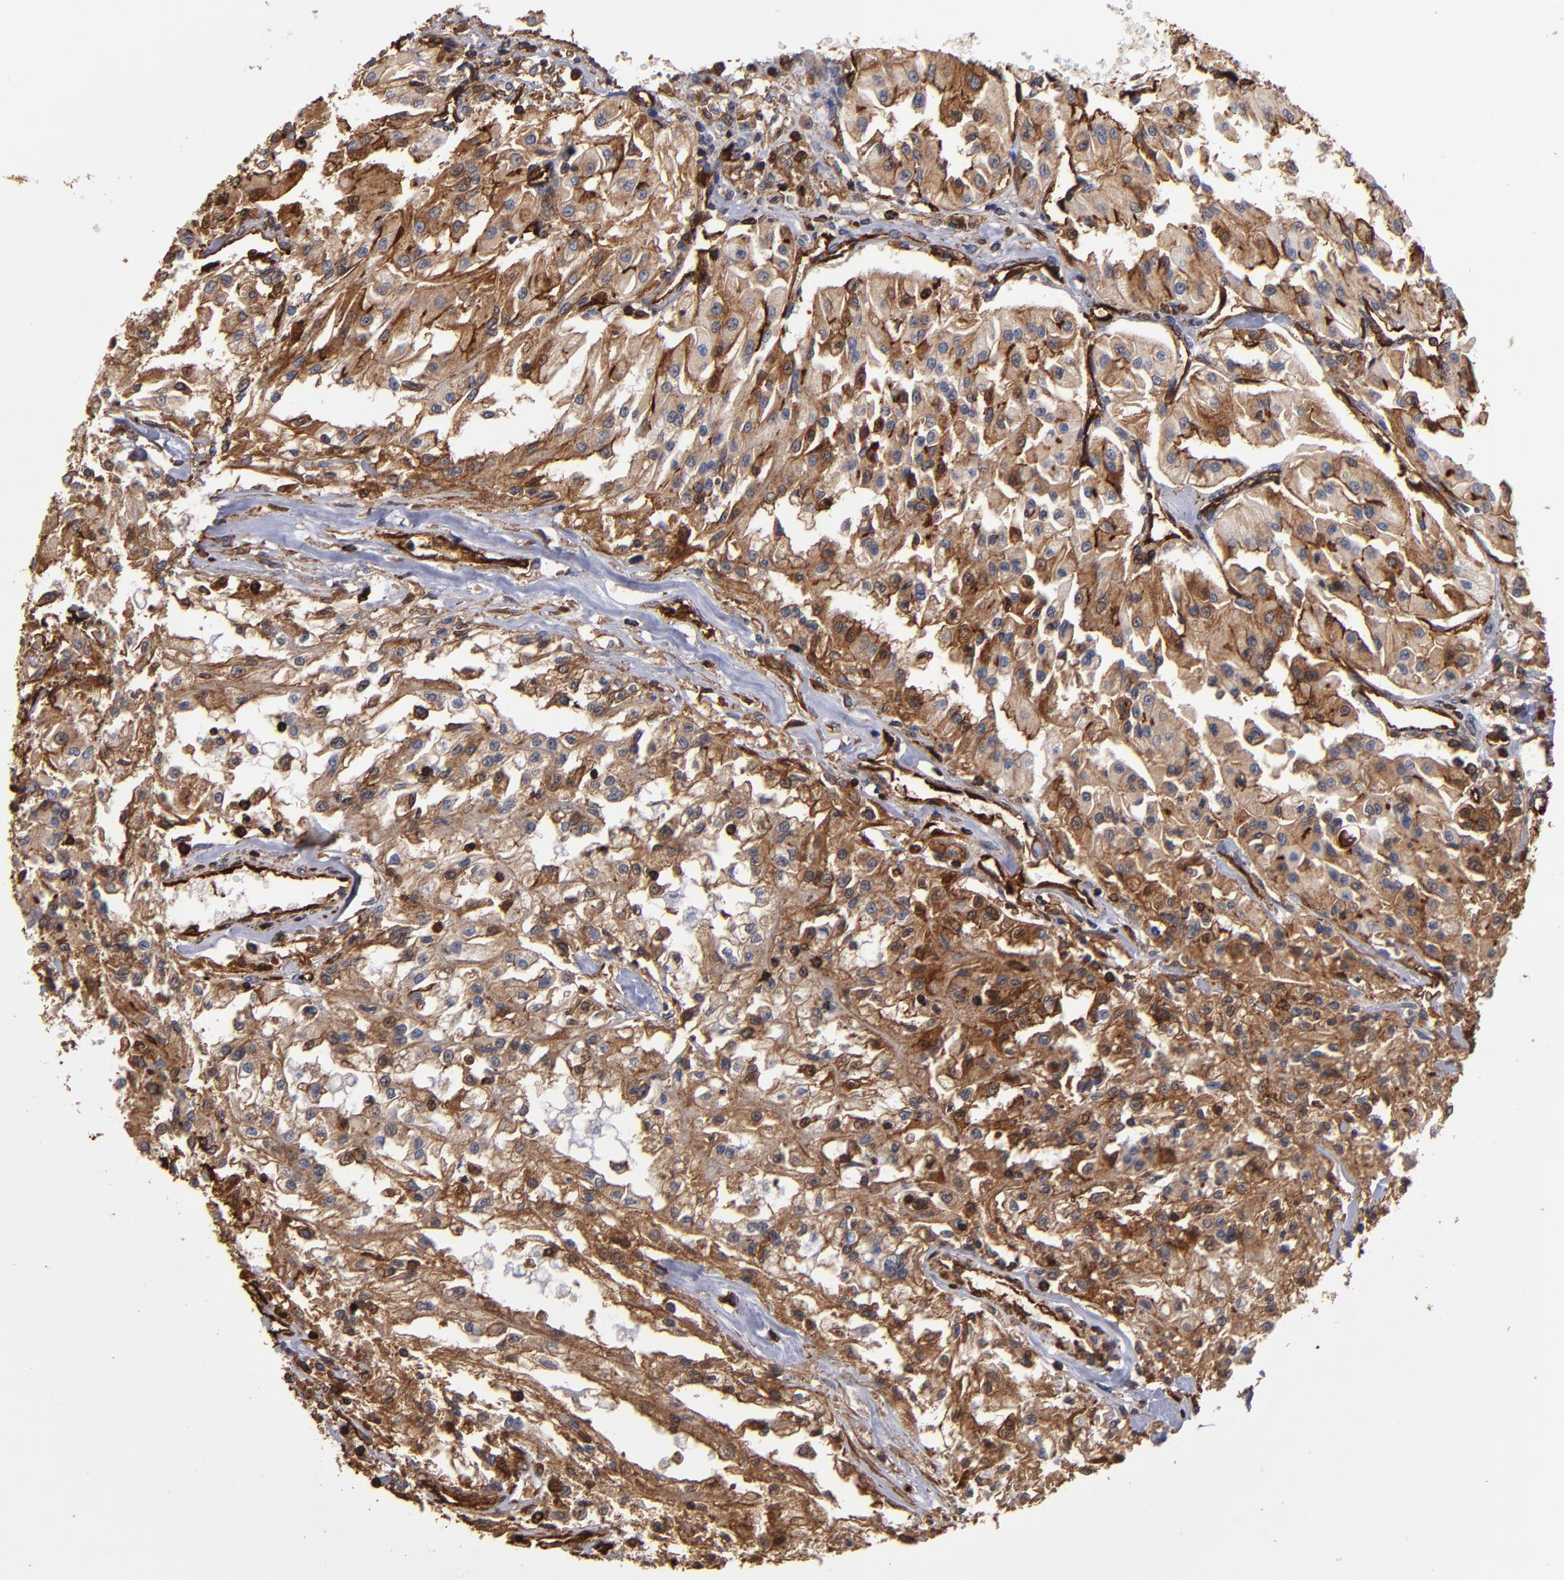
{"staining": {"intensity": "moderate", "quantity": ">75%", "location": "cytoplasmic/membranous"}, "tissue": "renal cancer", "cell_type": "Tumor cells", "image_type": "cancer", "snomed": [{"axis": "morphology", "description": "Adenocarcinoma, NOS"}, {"axis": "topography", "description": "Kidney"}], "caption": "A histopathology image showing moderate cytoplasmic/membranous positivity in about >75% of tumor cells in renal cancer (adenocarcinoma), as visualized by brown immunohistochemical staining.", "gene": "ACTN4", "patient": {"sex": "male", "age": 78}}